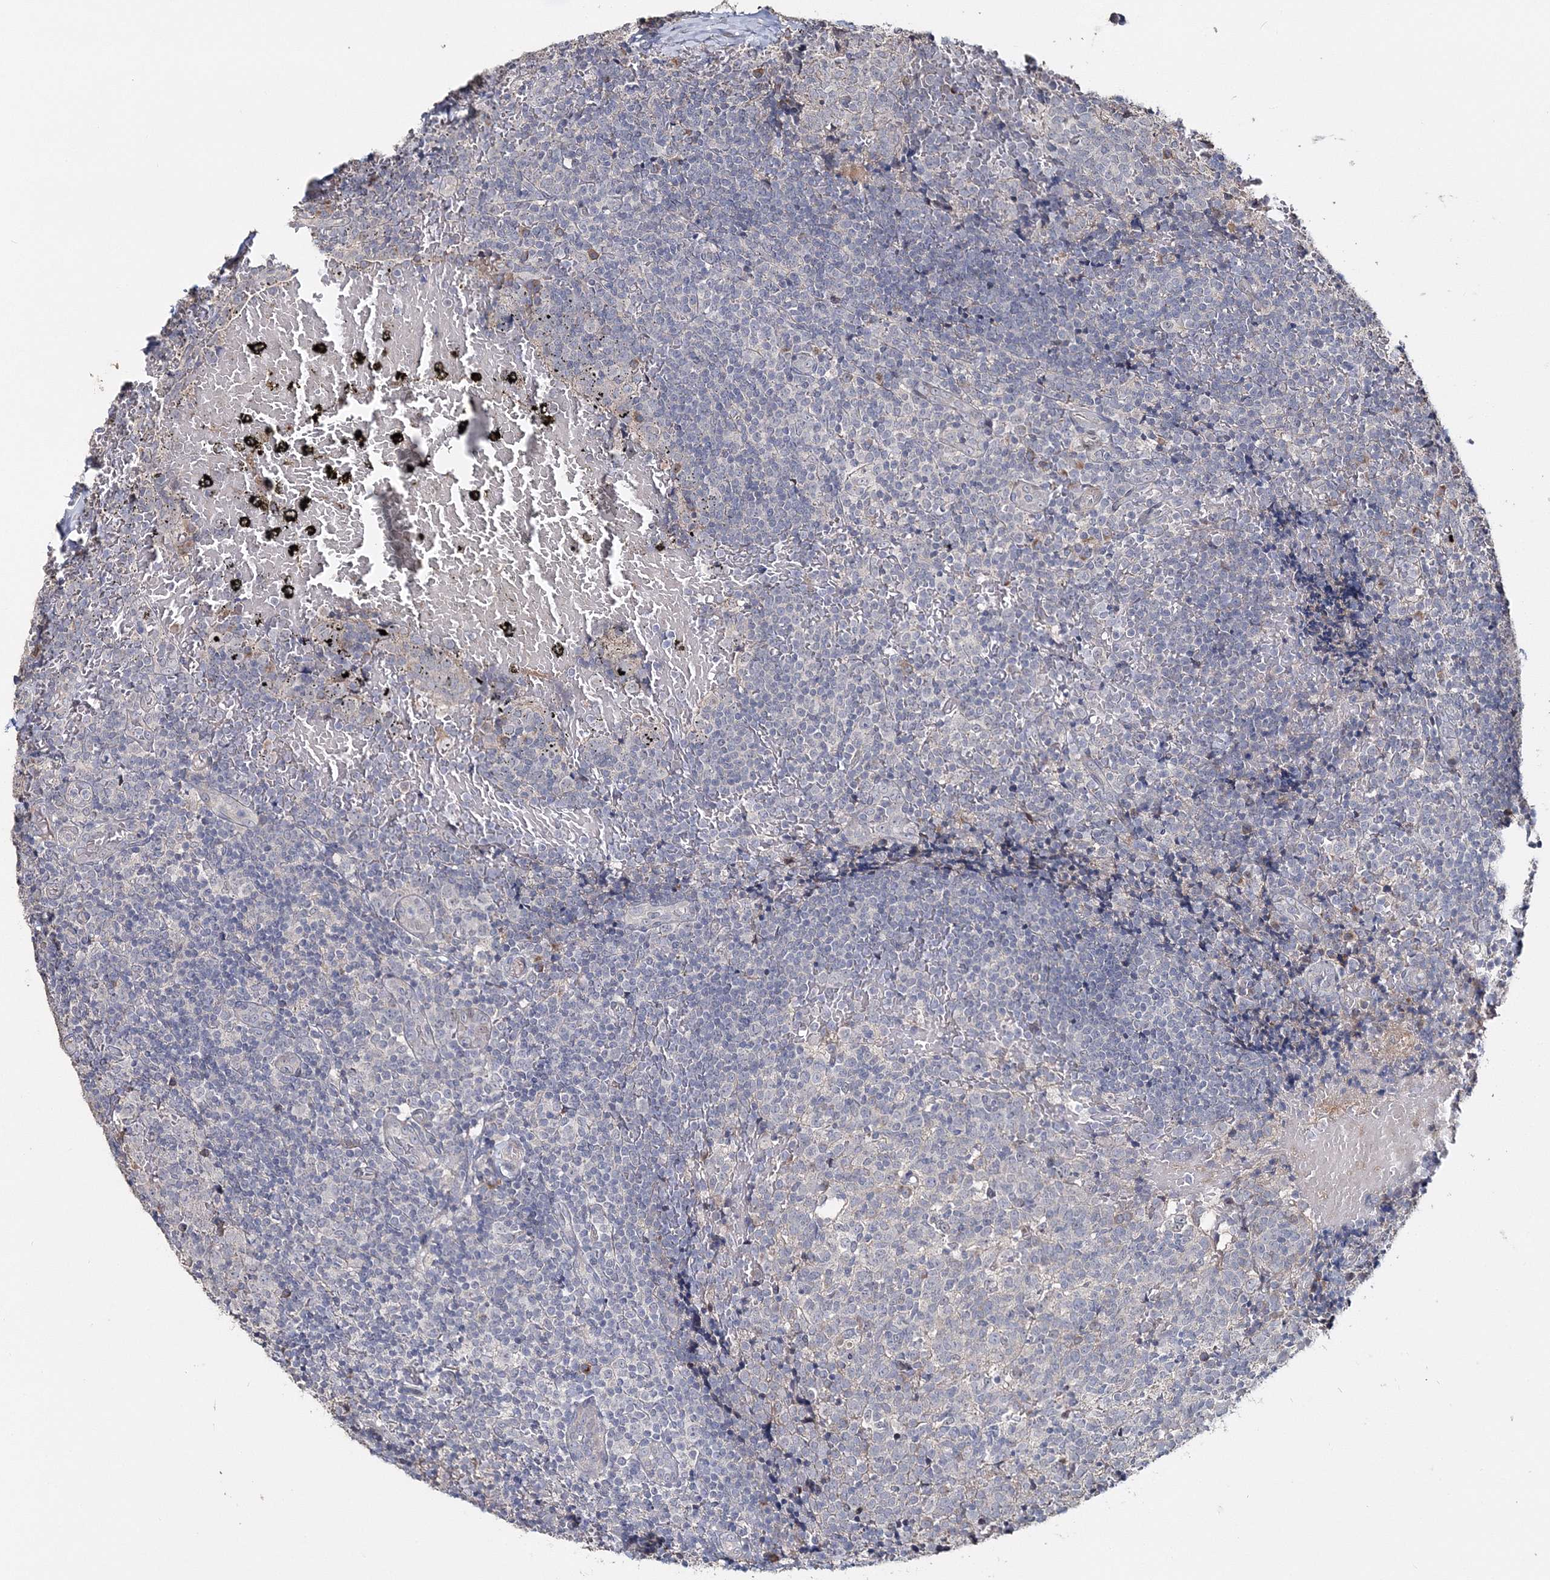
{"staining": {"intensity": "negative", "quantity": "none", "location": "none"}, "tissue": "tonsil", "cell_type": "Germinal center cells", "image_type": "normal", "snomed": [{"axis": "morphology", "description": "Normal tissue, NOS"}, {"axis": "topography", "description": "Tonsil"}], "caption": "High magnification brightfield microscopy of normal tonsil stained with DAB (brown) and counterstained with hematoxylin (blue): germinal center cells show no significant staining.", "gene": "GJB5", "patient": {"sex": "female", "age": 19}}